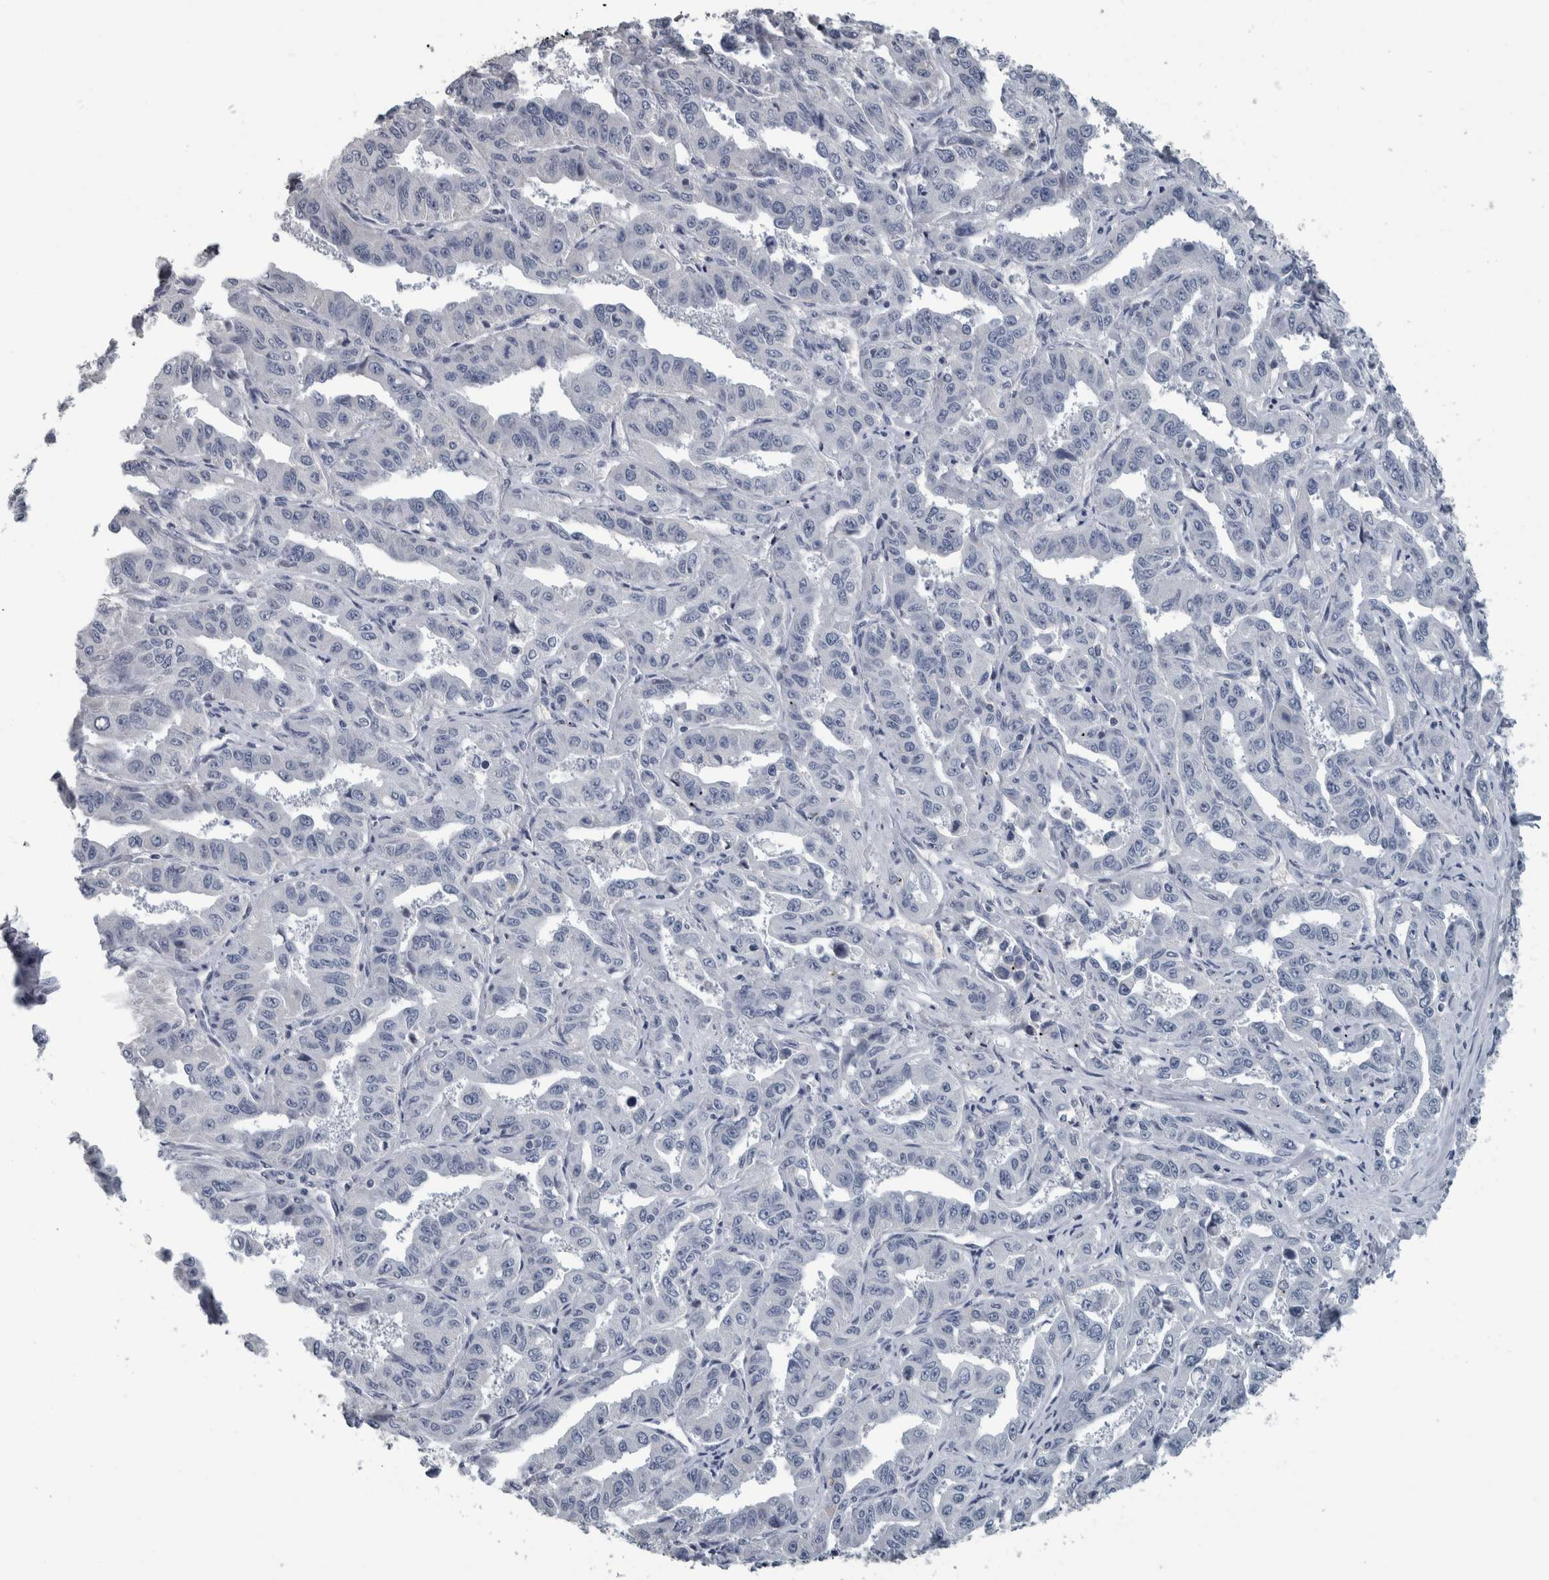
{"staining": {"intensity": "negative", "quantity": "none", "location": "none"}, "tissue": "liver cancer", "cell_type": "Tumor cells", "image_type": "cancer", "snomed": [{"axis": "morphology", "description": "Cholangiocarcinoma"}, {"axis": "topography", "description": "Liver"}], "caption": "An immunohistochemistry image of cholangiocarcinoma (liver) is shown. There is no staining in tumor cells of cholangiocarcinoma (liver). (DAB (3,3'-diaminobenzidine) immunohistochemistry (IHC), high magnification).", "gene": "CAVIN4", "patient": {"sex": "male", "age": 59}}